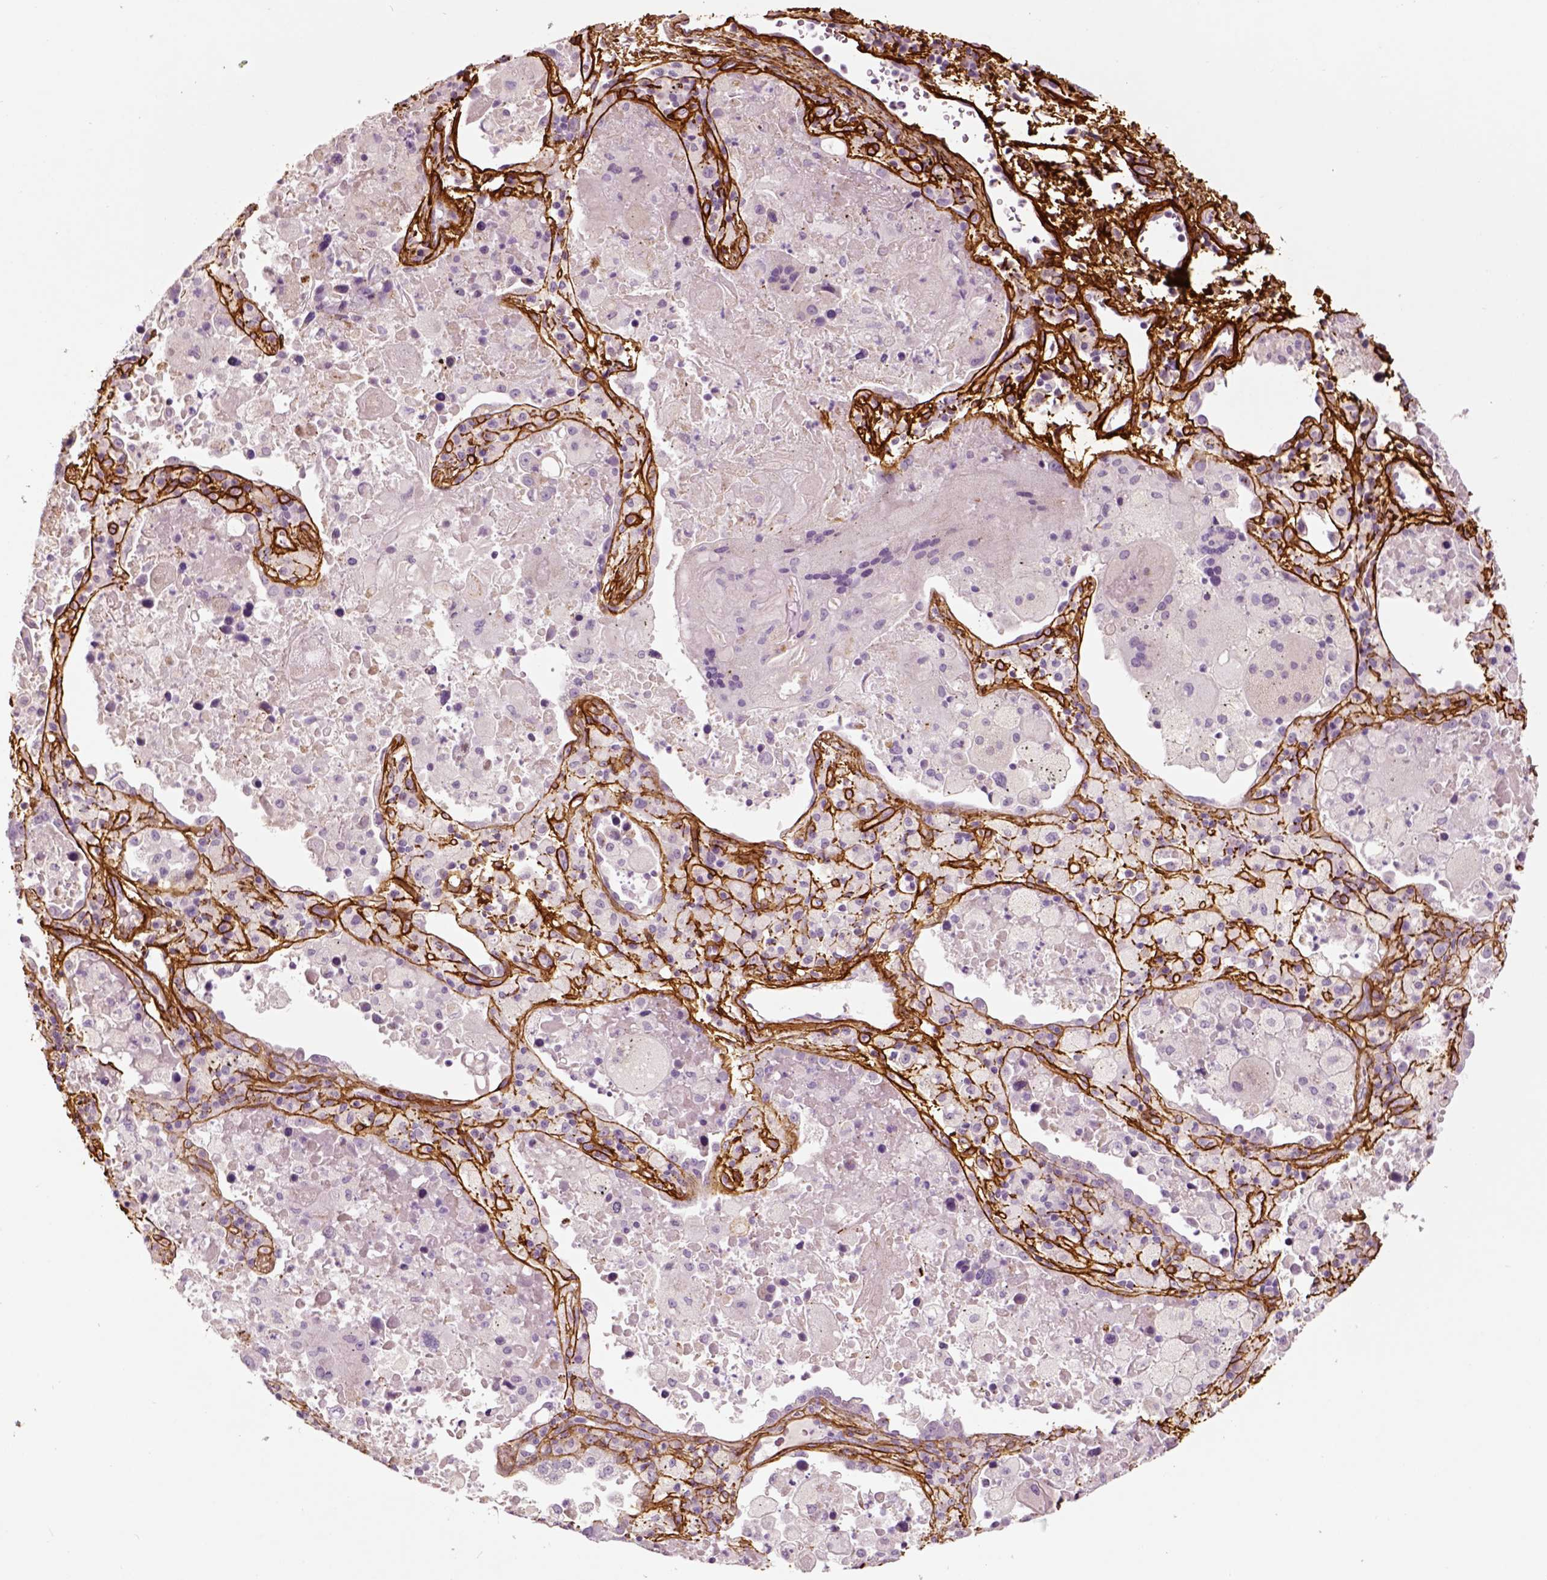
{"staining": {"intensity": "negative", "quantity": "none", "location": "none"}, "tissue": "lung cancer", "cell_type": "Tumor cells", "image_type": "cancer", "snomed": [{"axis": "morphology", "description": "Squamous cell carcinoma, NOS"}, {"axis": "topography", "description": "Lung"}], "caption": "Immunohistochemical staining of human lung squamous cell carcinoma shows no significant expression in tumor cells.", "gene": "COL6A2", "patient": {"sex": "male", "age": 68}}